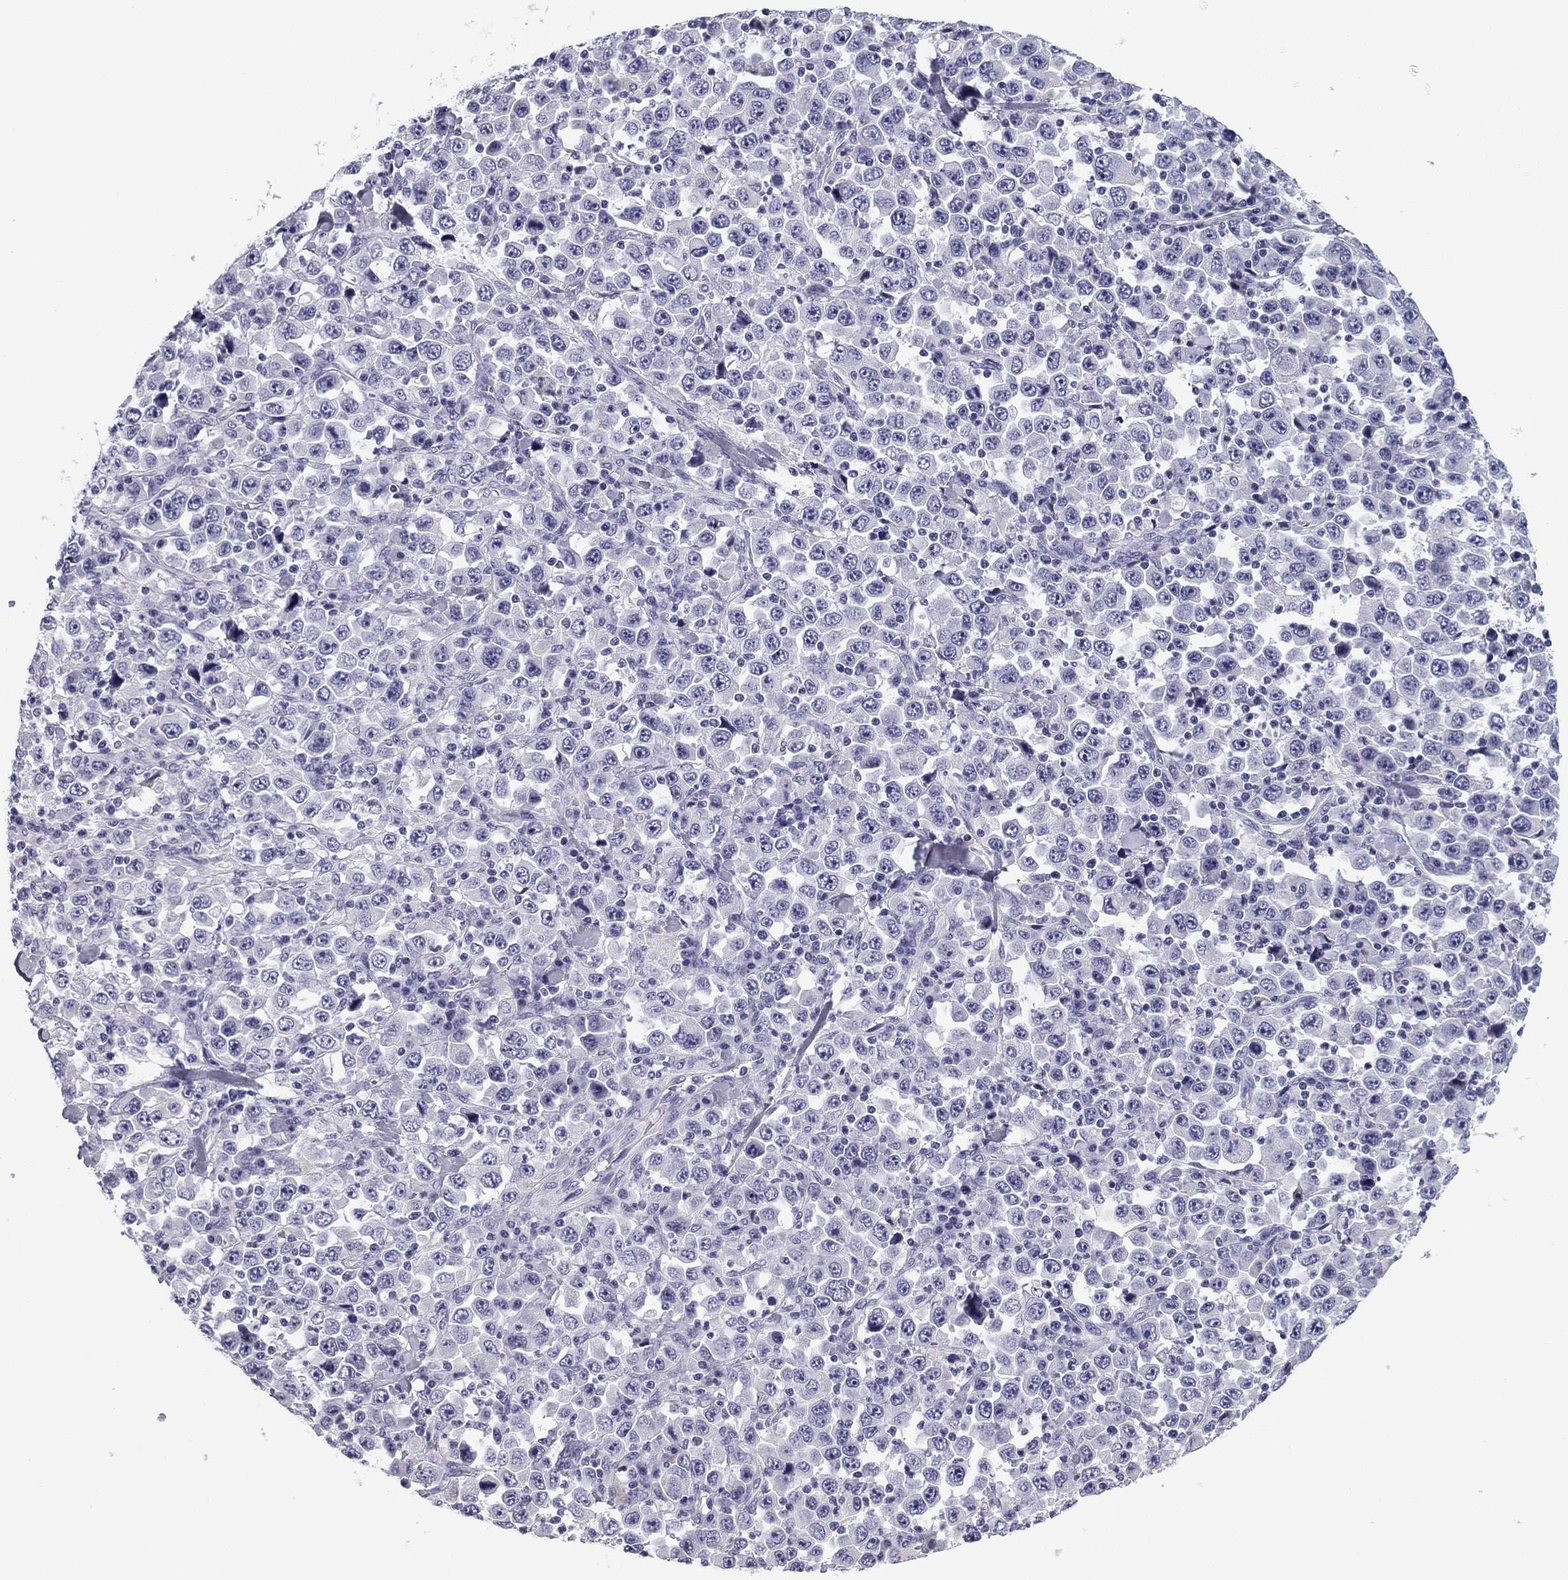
{"staining": {"intensity": "negative", "quantity": "none", "location": "none"}, "tissue": "stomach cancer", "cell_type": "Tumor cells", "image_type": "cancer", "snomed": [{"axis": "morphology", "description": "Normal tissue, NOS"}, {"axis": "morphology", "description": "Adenocarcinoma, NOS"}, {"axis": "topography", "description": "Stomach, upper"}, {"axis": "topography", "description": "Stomach"}], "caption": "High power microscopy histopathology image of an IHC photomicrograph of adenocarcinoma (stomach), revealing no significant expression in tumor cells.", "gene": "FLNC", "patient": {"sex": "male", "age": 59}}